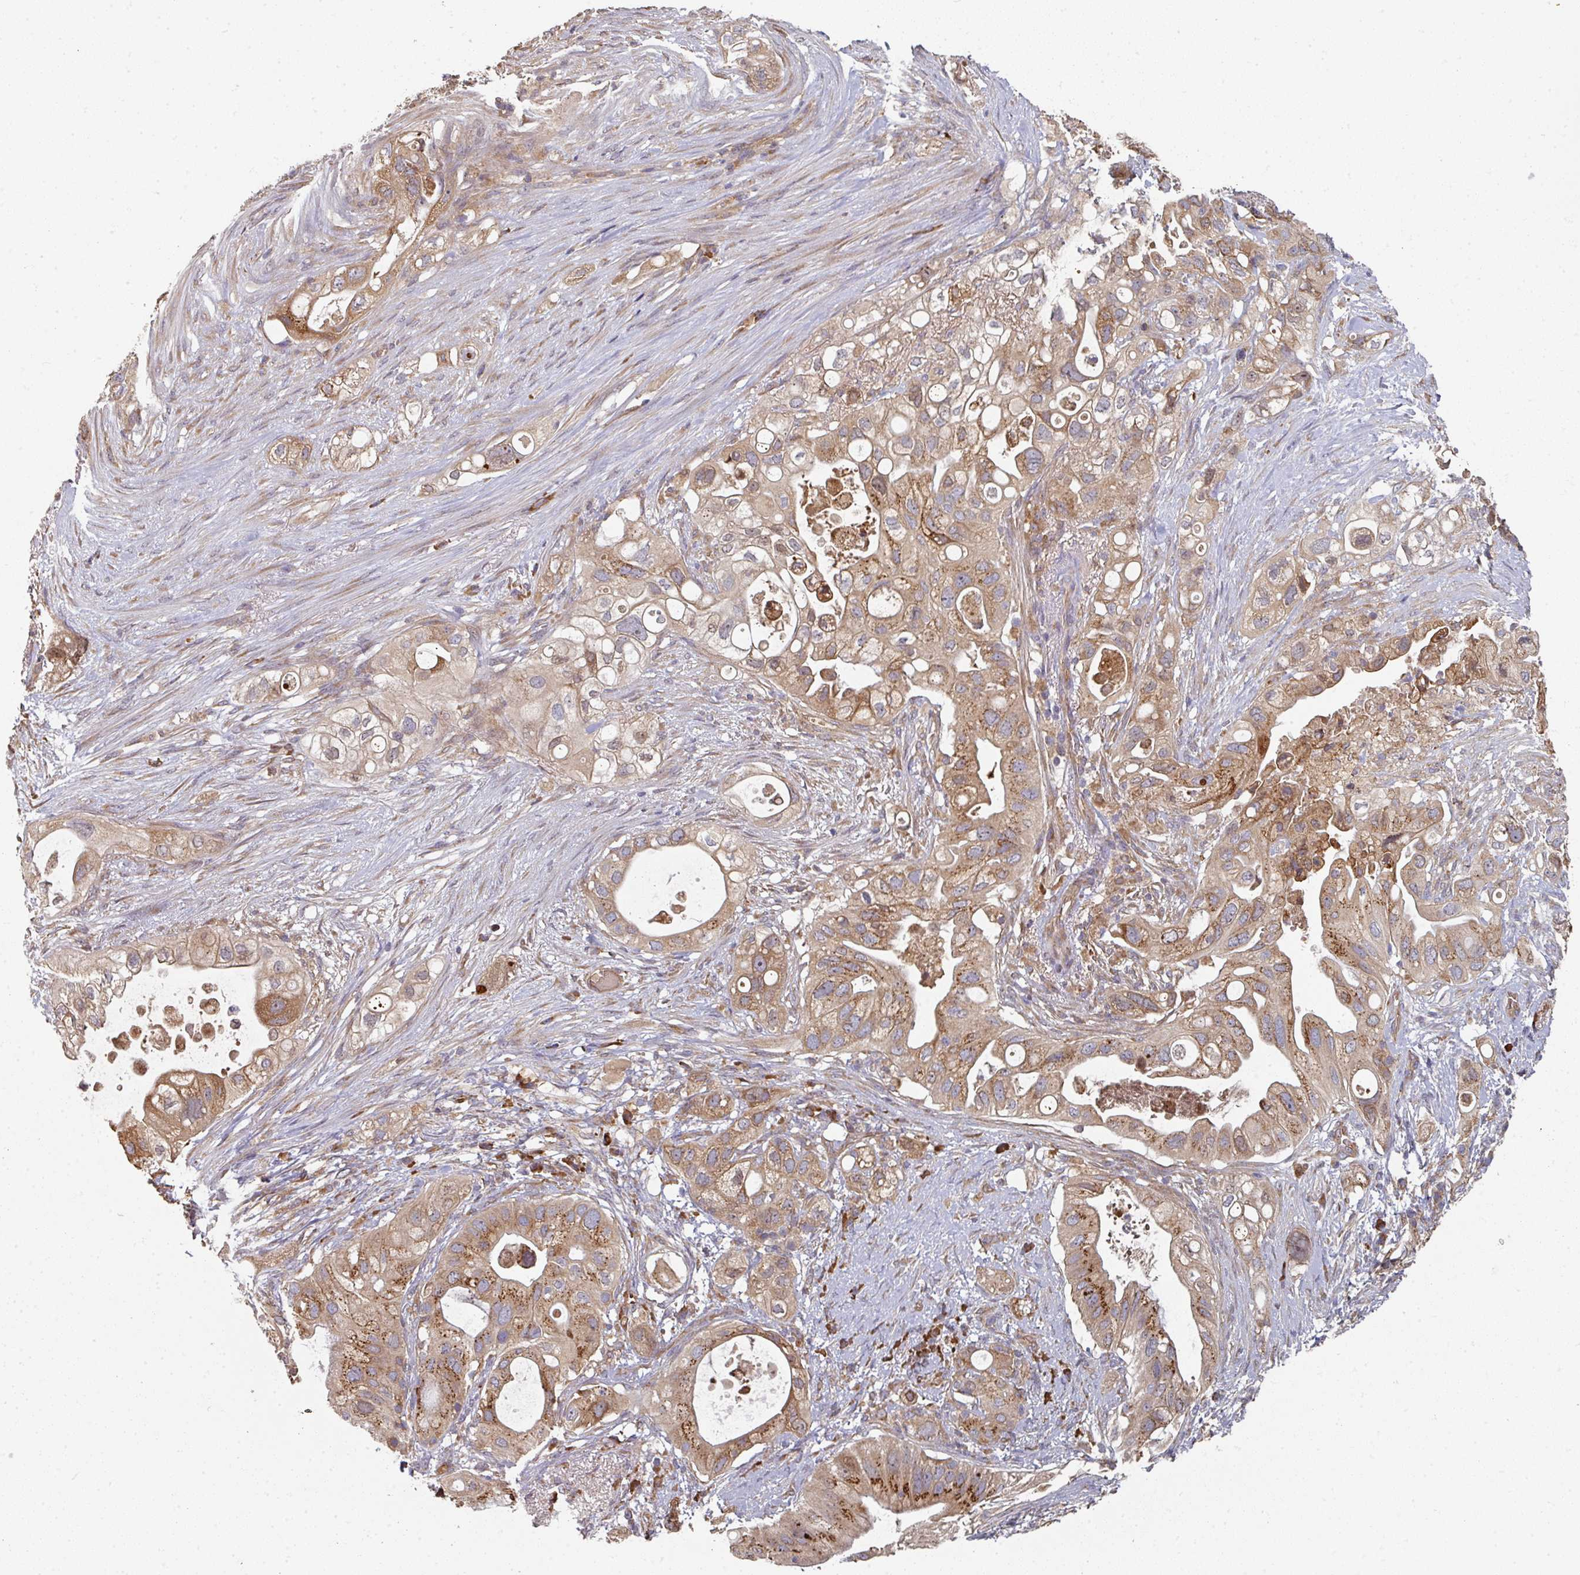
{"staining": {"intensity": "moderate", "quantity": ">75%", "location": "cytoplasmic/membranous"}, "tissue": "pancreatic cancer", "cell_type": "Tumor cells", "image_type": "cancer", "snomed": [{"axis": "morphology", "description": "Adenocarcinoma, NOS"}, {"axis": "topography", "description": "Pancreas"}], "caption": "This photomicrograph shows IHC staining of adenocarcinoma (pancreatic), with medium moderate cytoplasmic/membranous positivity in about >75% of tumor cells.", "gene": "EDEM2", "patient": {"sex": "female", "age": 72}}